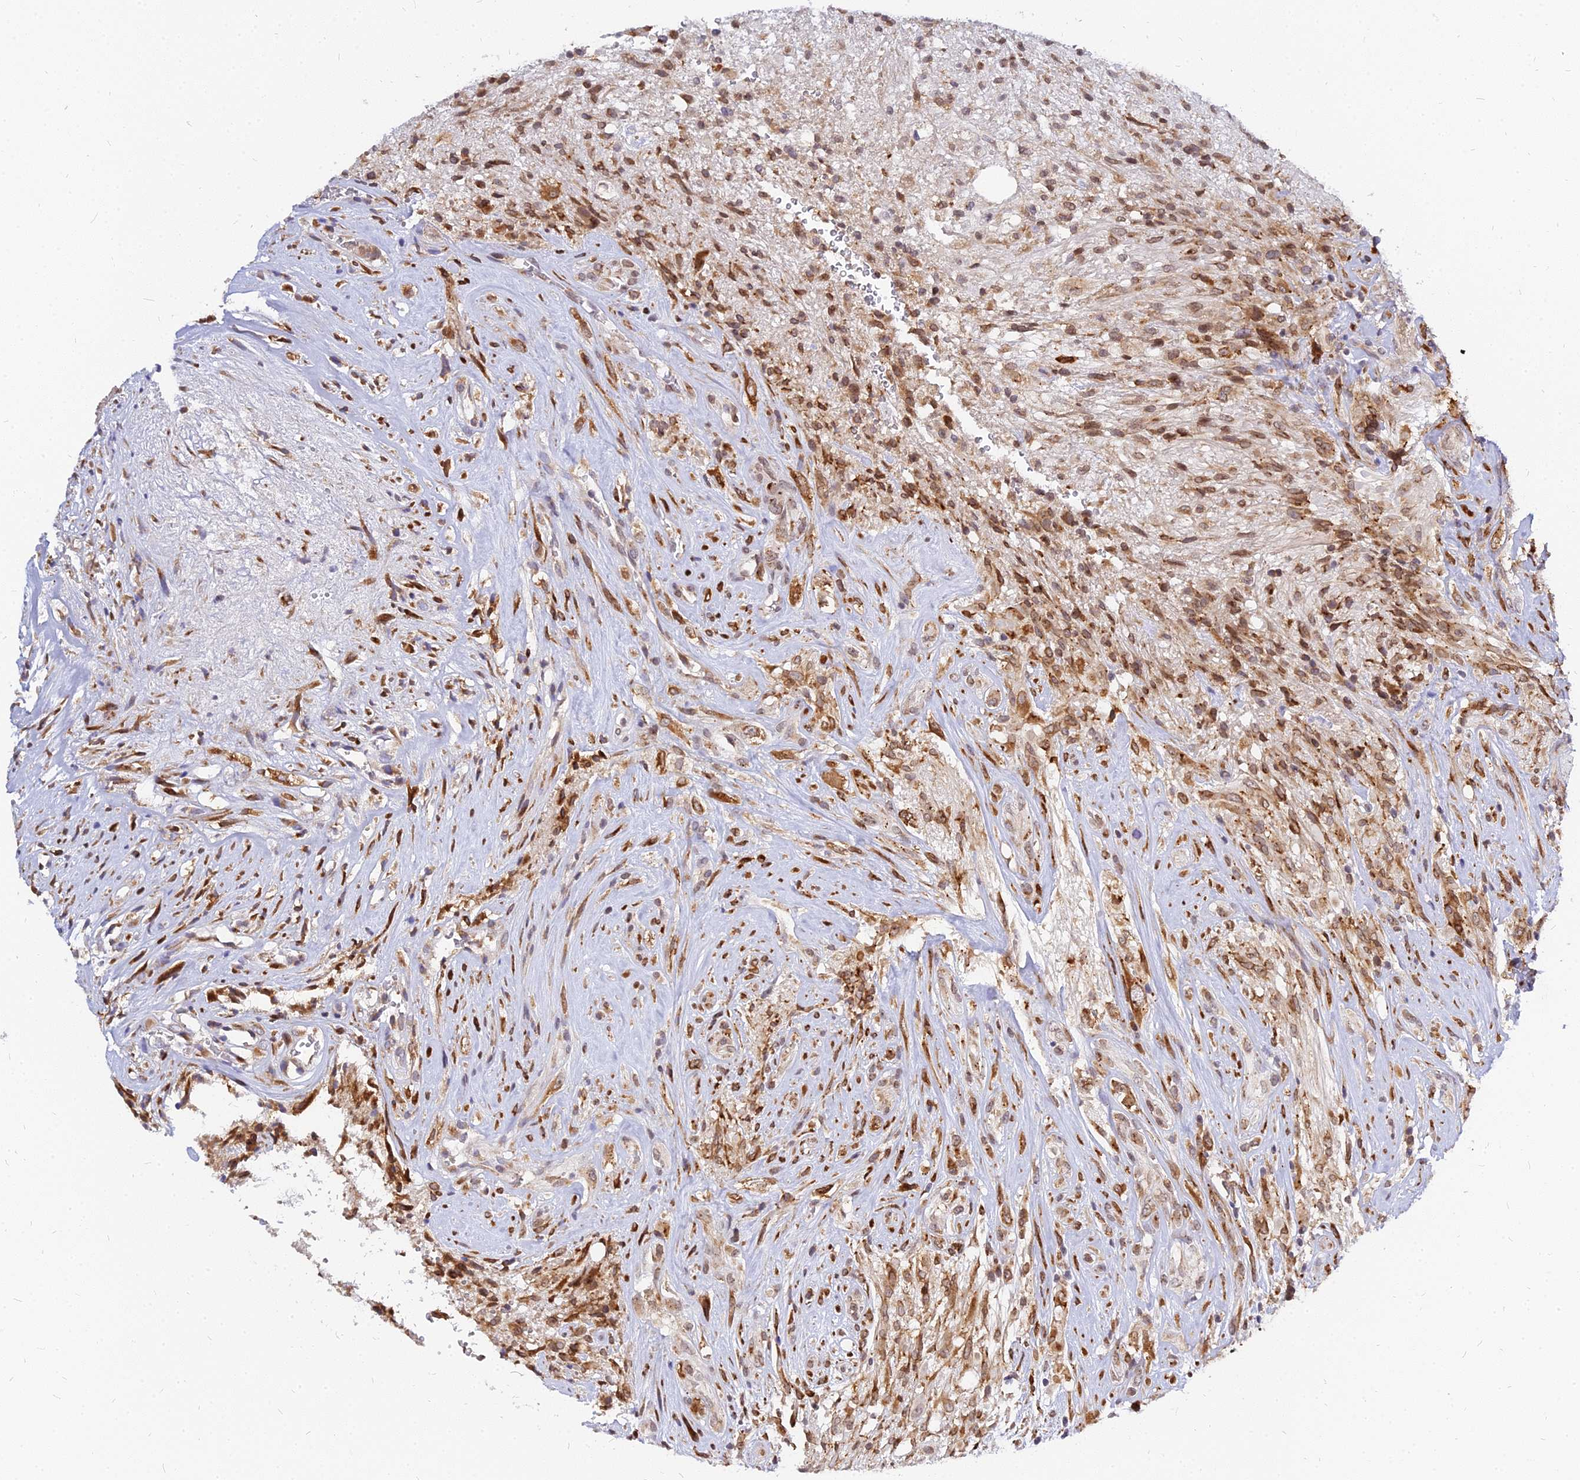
{"staining": {"intensity": "moderate", "quantity": ">75%", "location": "cytoplasmic/membranous"}, "tissue": "glioma", "cell_type": "Tumor cells", "image_type": "cancer", "snomed": [{"axis": "morphology", "description": "Glioma, malignant, High grade"}, {"axis": "topography", "description": "Brain"}], "caption": "Tumor cells demonstrate moderate cytoplasmic/membranous expression in approximately >75% of cells in glioma. (DAB IHC, brown staining for protein, blue staining for nuclei).", "gene": "RNF121", "patient": {"sex": "male", "age": 56}}